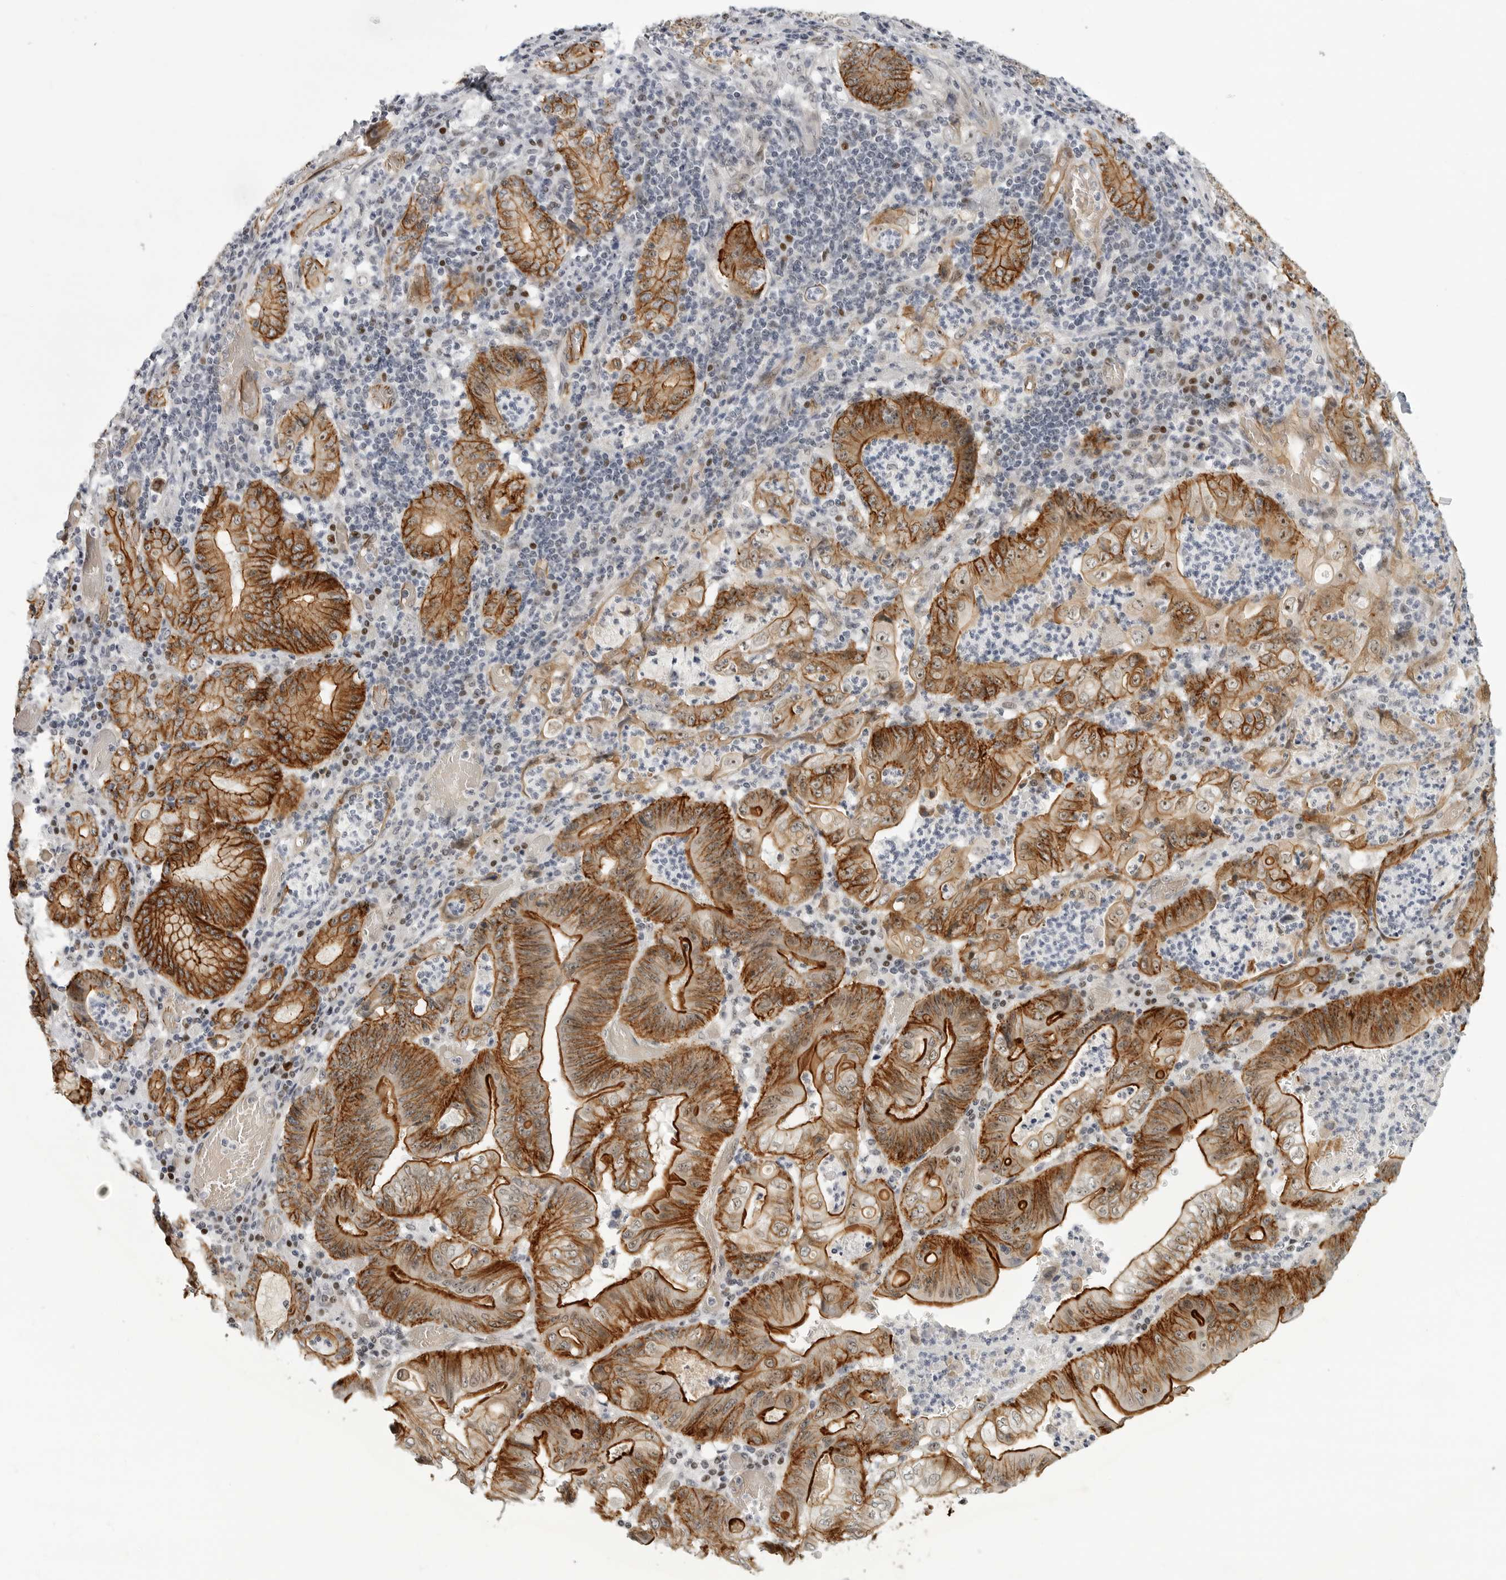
{"staining": {"intensity": "strong", "quantity": ">75%", "location": "cytoplasmic/membranous"}, "tissue": "stomach cancer", "cell_type": "Tumor cells", "image_type": "cancer", "snomed": [{"axis": "morphology", "description": "Adenocarcinoma, NOS"}, {"axis": "topography", "description": "Stomach"}], "caption": "Tumor cells display high levels of strong cytoplasmic/membranous staining in approximately >75% of cells in human stomach cancer.", "gene": "CEP295NL", "patient": {"sex": "female", "age": 73}}